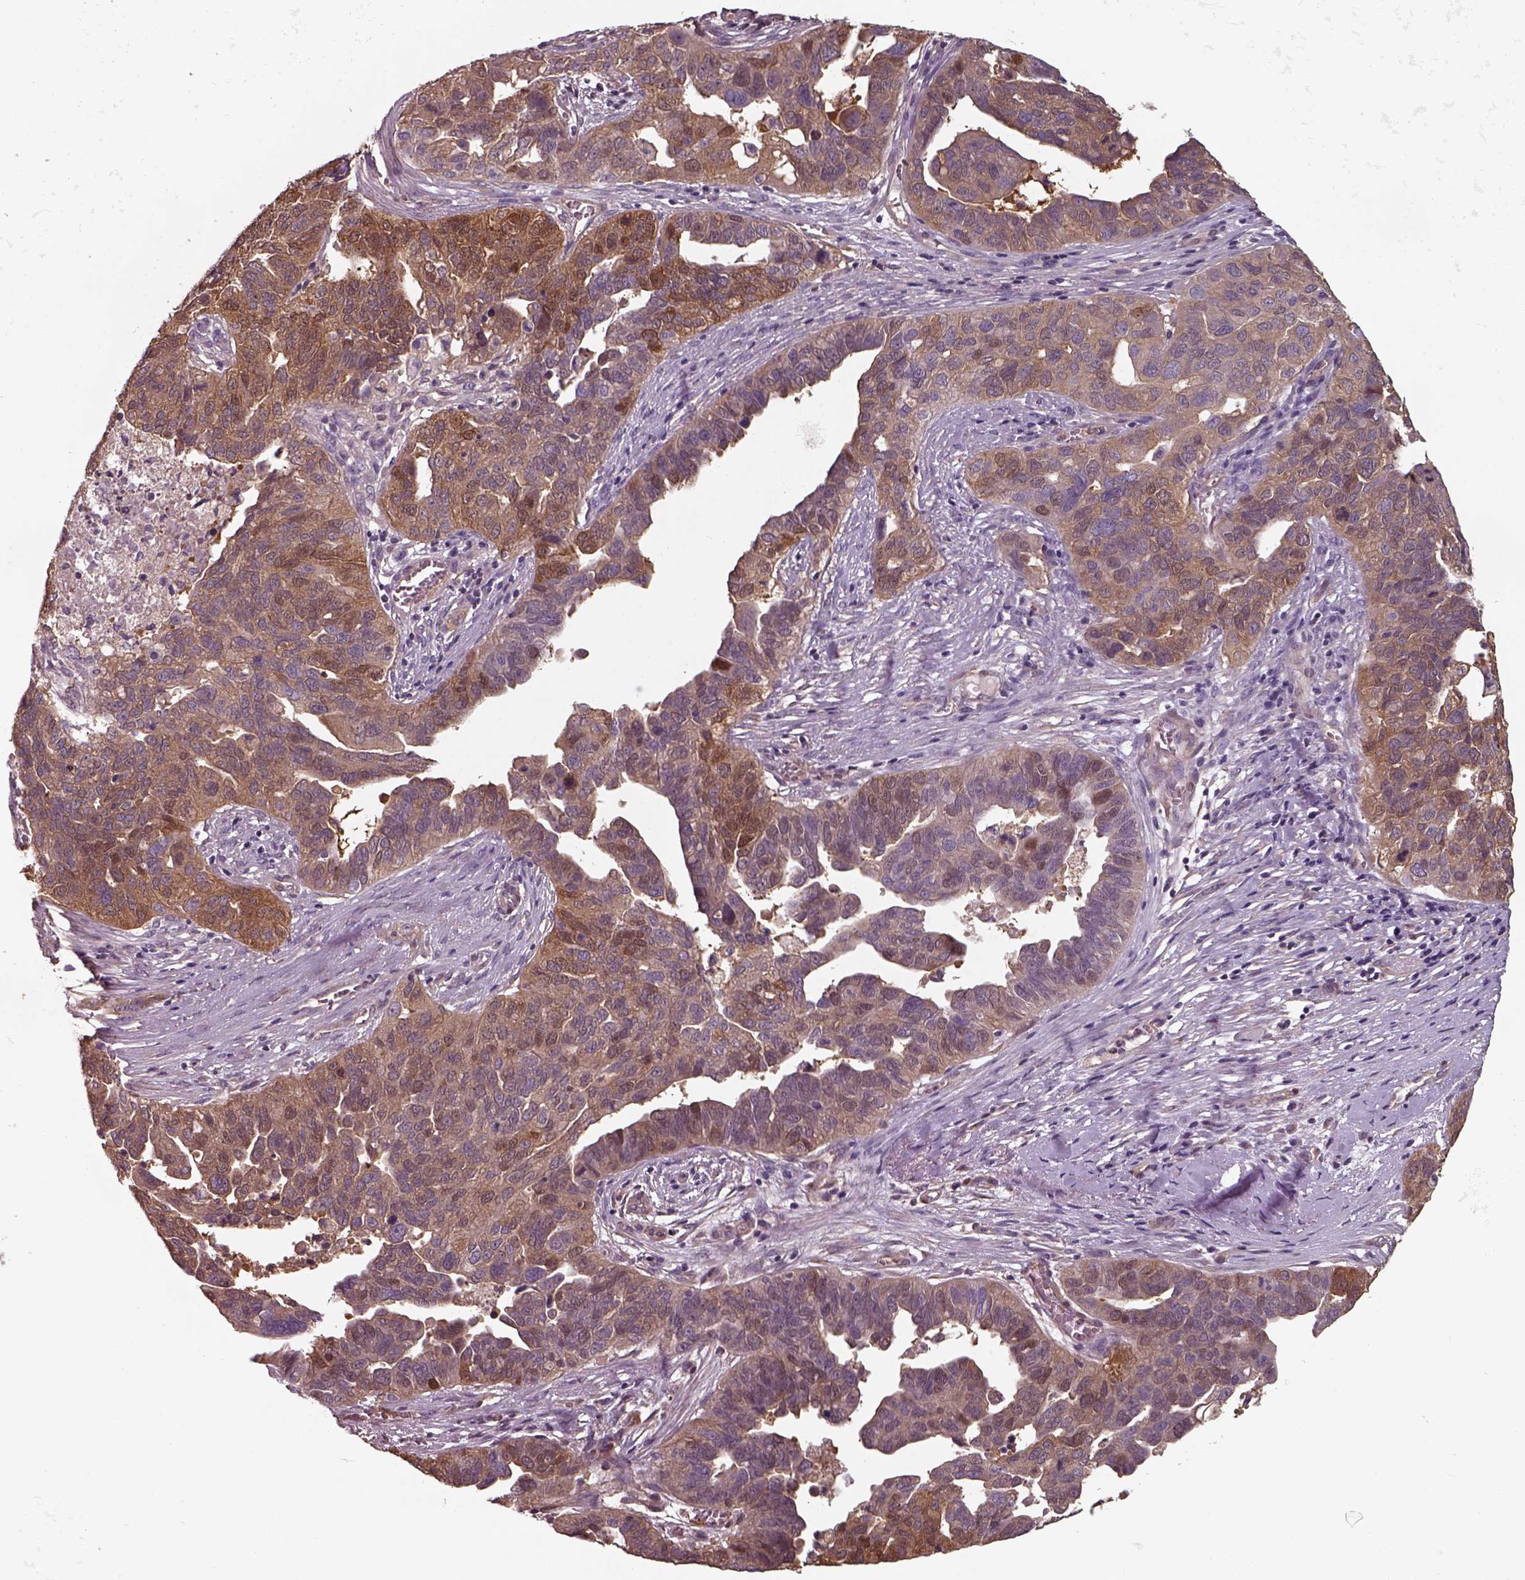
{"staining": {"intensity": "moderate", "quantity": ">75%", "location": "cytoplasmic/membranous"}, "tissue": "ovarian cancer", "cell_type": "Tumor cells", "image_type": "cancer", "snomed": [{"axis": "morphology", "description": "Carcinoma, endometroid"}, {"axis": "topography", "description": "Soft tissue"}, {"axis": "topography", "description": "Ovary"}], "caption": "Ovarian endometroid carcinoma stained with DAB (3,3'-diaminobenzidine) immunohistochemistry displays medium levels of moderate cytoplasmic/membranous expression in approximately >75% of tumor cells.", "gene": "ISYNA1", "patient": {"sex": "female", "age": 52}}